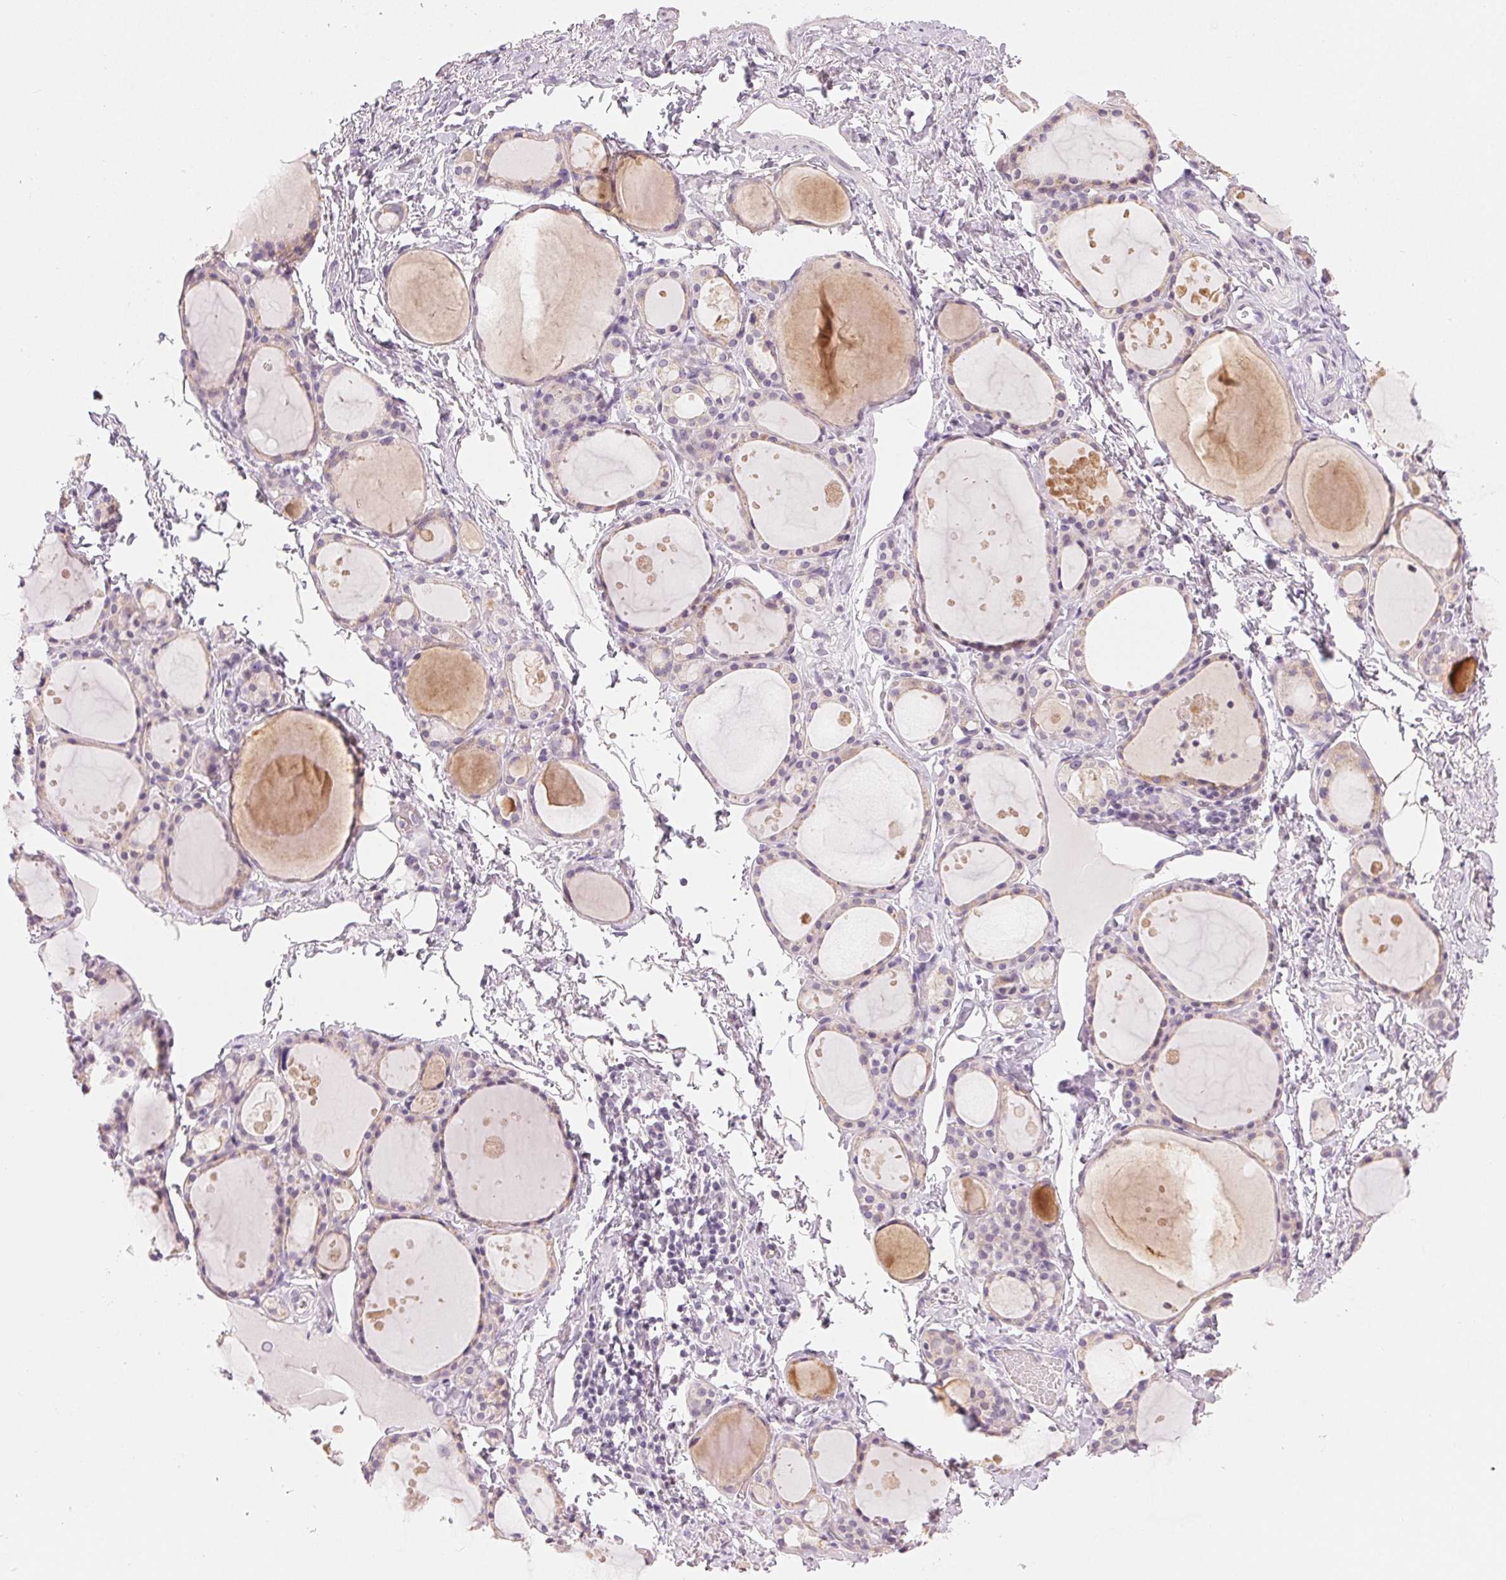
{"staining": {"intensity": "weak", "quantity": "<25%", "location": "cytoplasmic/membranous"}, "tissue": "thyroid gland", "cell_type": "Glandular cells", "image_type": "normal", "snomed": [{"axis": "morphology", "description": "Normal tissue, NOS"}, {"axis": "topography", "description": "Thyroid gland"}], "caption": "Immunohistochemical staining of unremarkable human thyroid gland exhibits no significant expression in glandular cells.", "gene": "SFTPD", "patient": {"sex": "male", "age": 68}}